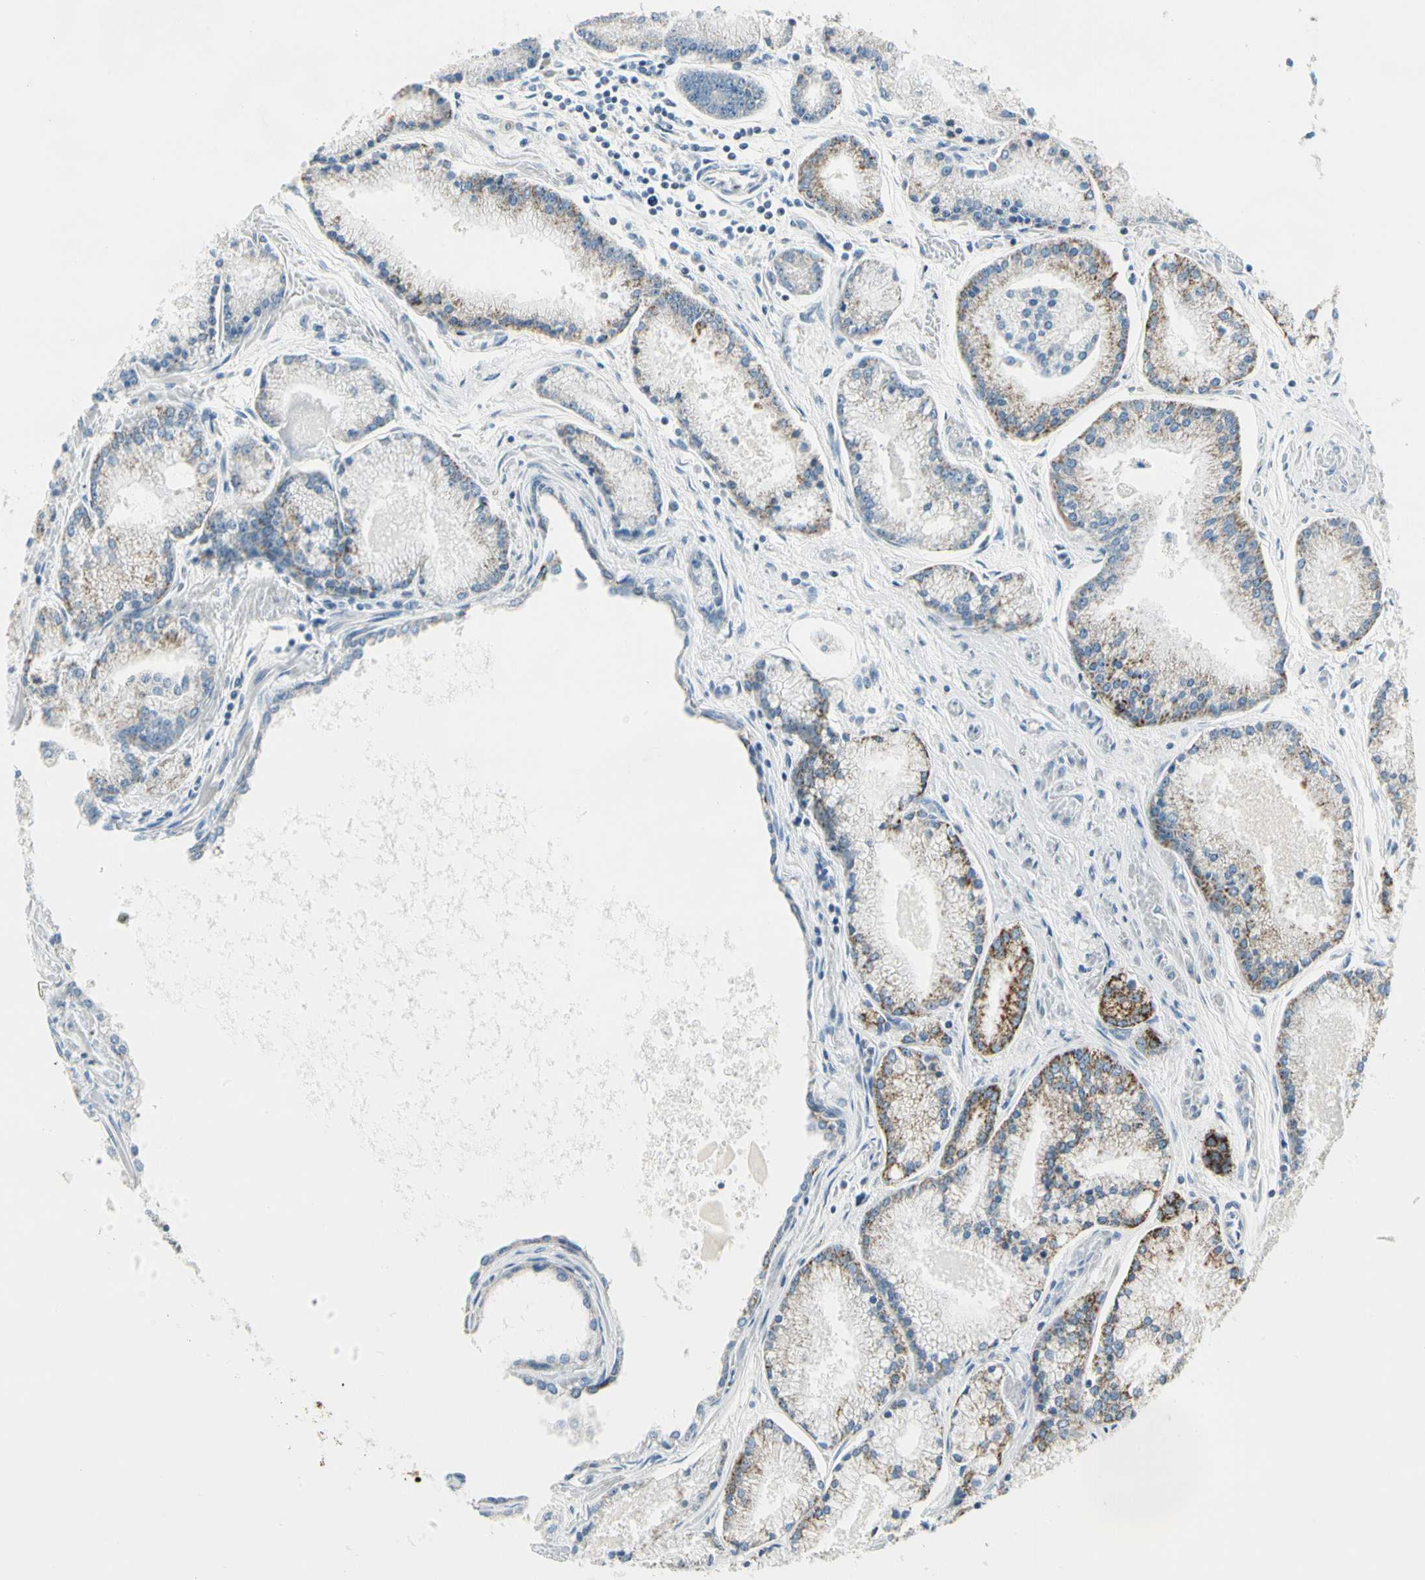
{"staining": {"intensity": "strong", "quantity": "<25%", "location": "cytoplasmic/membranous"}, "tissue": "prostate cancer", "cell_type": "Tumor cells", "image_type": "cancer", "snomed": [{"axis": "morphology", "description": "Adenocarcinoma, High grade"}, {"axis": "topography", "description": "Prostate"}], "caption": "Immunohistochemistry (IHC) micrograph of neoplastic tissue: human prostate cancer (high-grade adenocarcinoma) stained using immunohistochemistry reveals medium levels of strong protein expression localized specifically in the cytoplasmic/membranous of tumor cells, appearing as a cytoplasmic/membranous brown color.", "gene": "SLC6A15", "patient": {"sex": "male", "age": 61}}